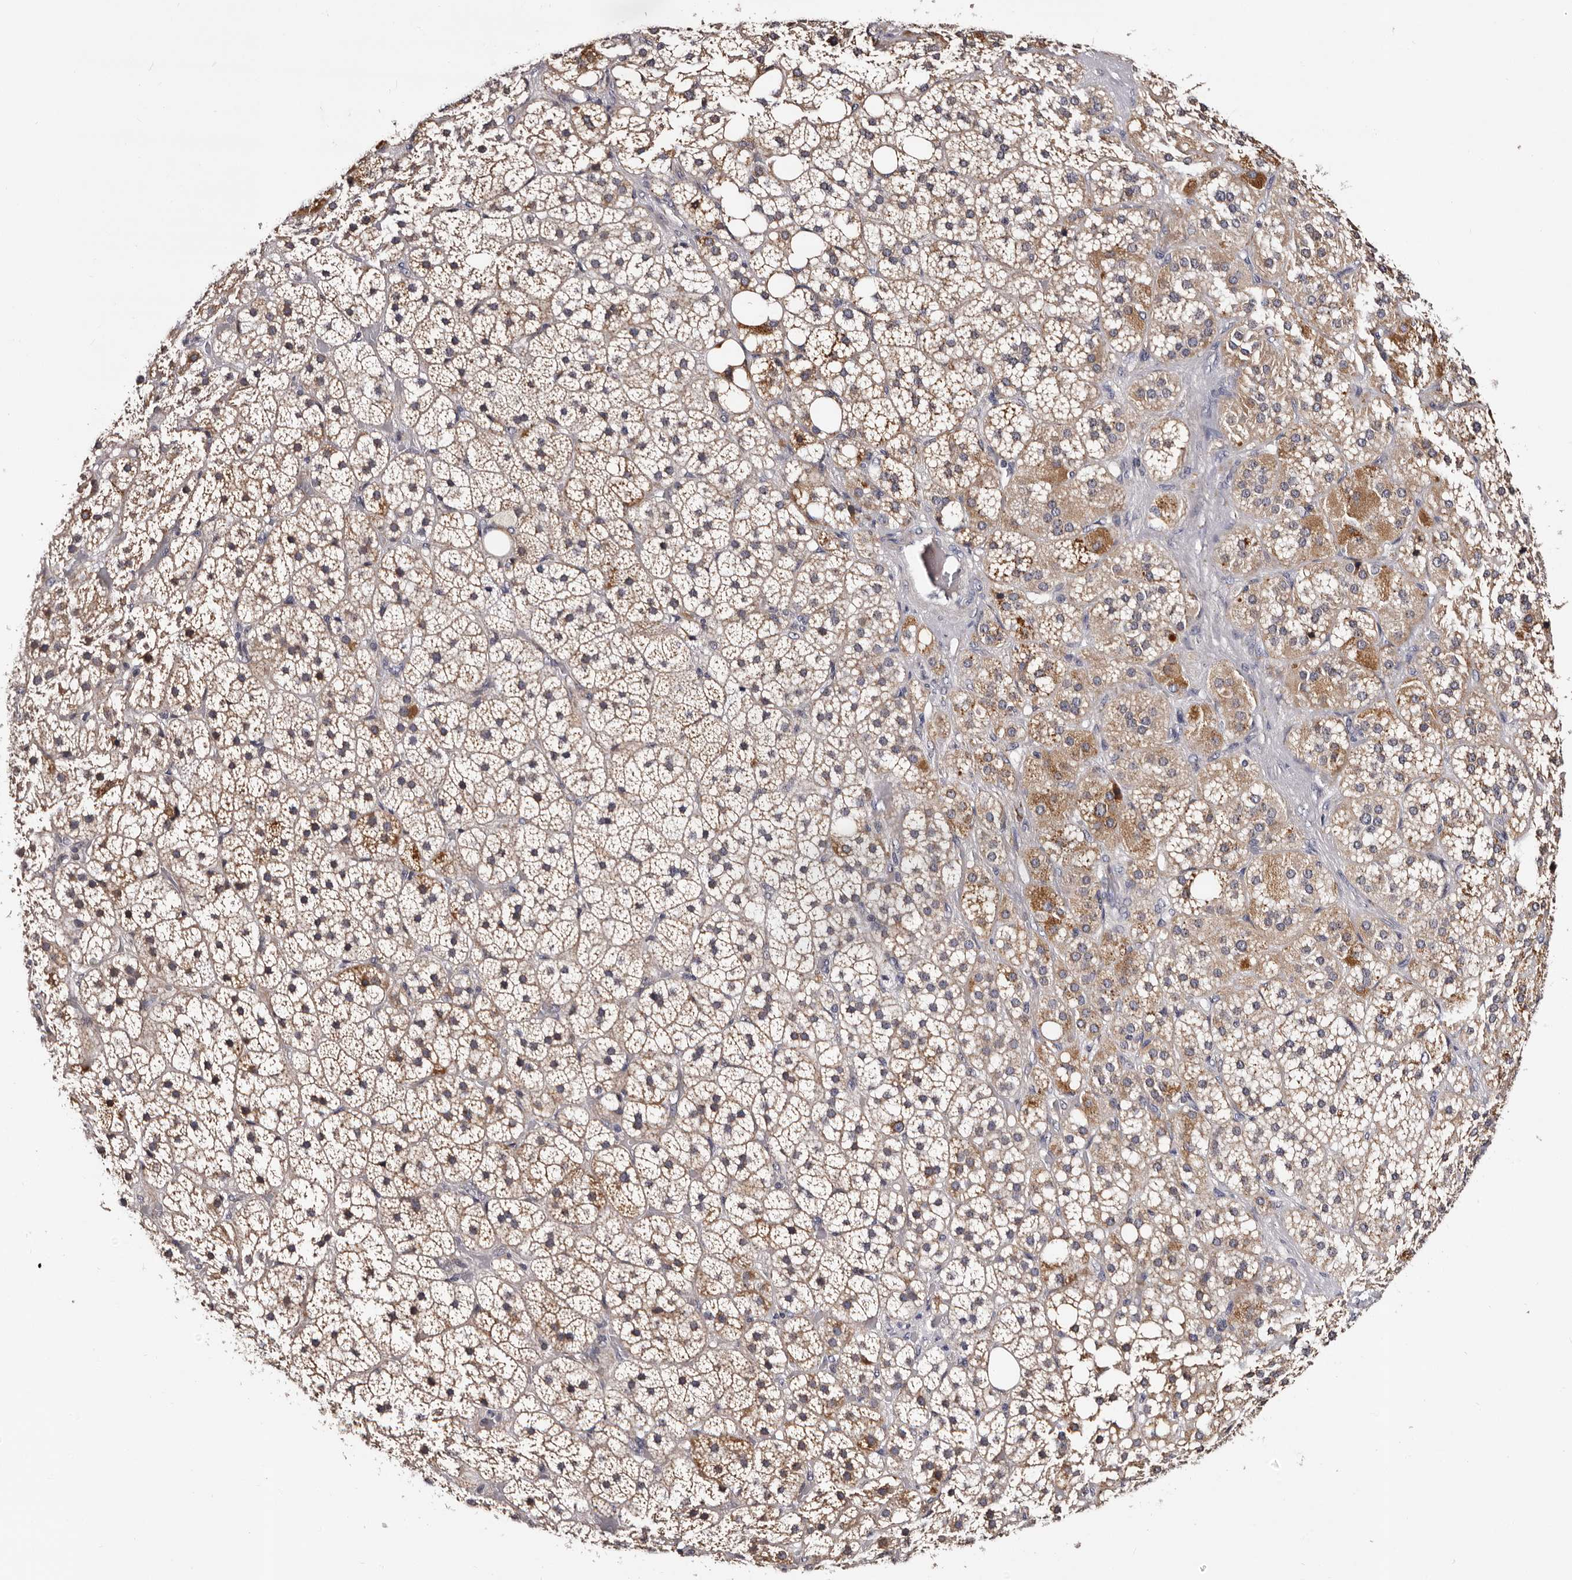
{"staining": {"intensity": "moderate", "quantity": ">75%", "location": "cytoplasmic/membranous"}, "tissue": "adrenal gland", "cell_type": "Glandular cells", "image_type": "normal", "snomed": [{"axis": "morphology", "description": "Normal tissue, NOS"}, {"axis": "topography", "description": "Adrenal gland"}], "caption": "High-magnification brightfield microscopy of benign adrenal gland stained with DAB (3,3'-diaminobenzidine) (brown) and counterstained with hematoxylin (blue). glandular cells exhibit moderate cytoplasmic/membranous staining is seen in approximately>75% of cells.", "gene": "TAF4B", "patient": {"sex": "female", "age": 59}}